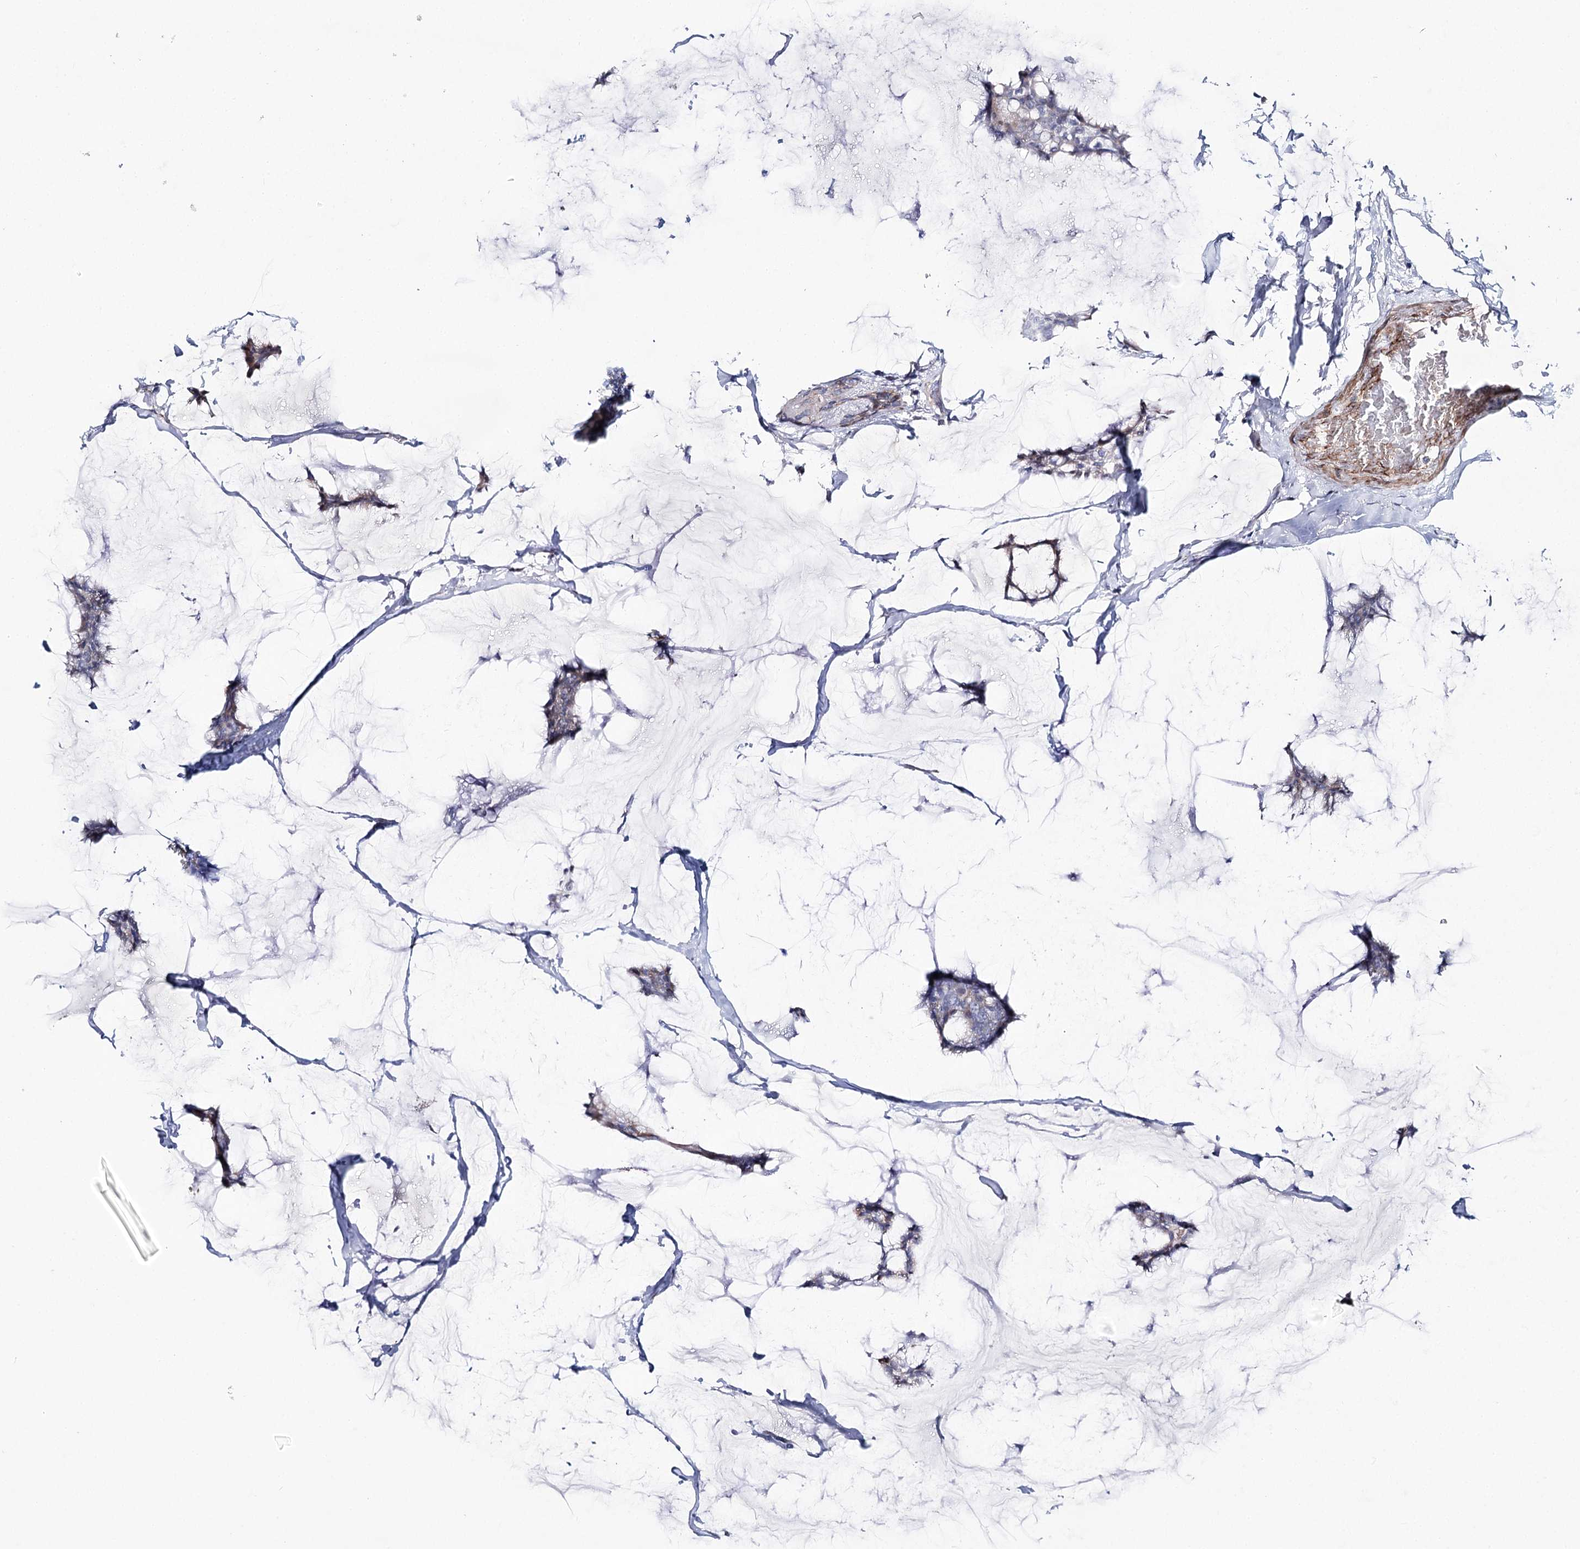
{"staining": {"intensity": "negative", "quantity": "none", "location": "none"}, "tissue": "breast cancer", "cell_type": "Tumor cells", "image_type": "cancer", "snomed": [{"axis": "morphology", "description": "Duct carcinoma"}, {"axis": "topography", "description": "Breast"}], "caption": "Tumor cells show no significant protein staining in breast invasive ductal carcinoma. (DAB immunohistochemistry (IHC), high magnification).", "gene": "ANKRD23", "patient": {"sex": "female", "age": 93}}